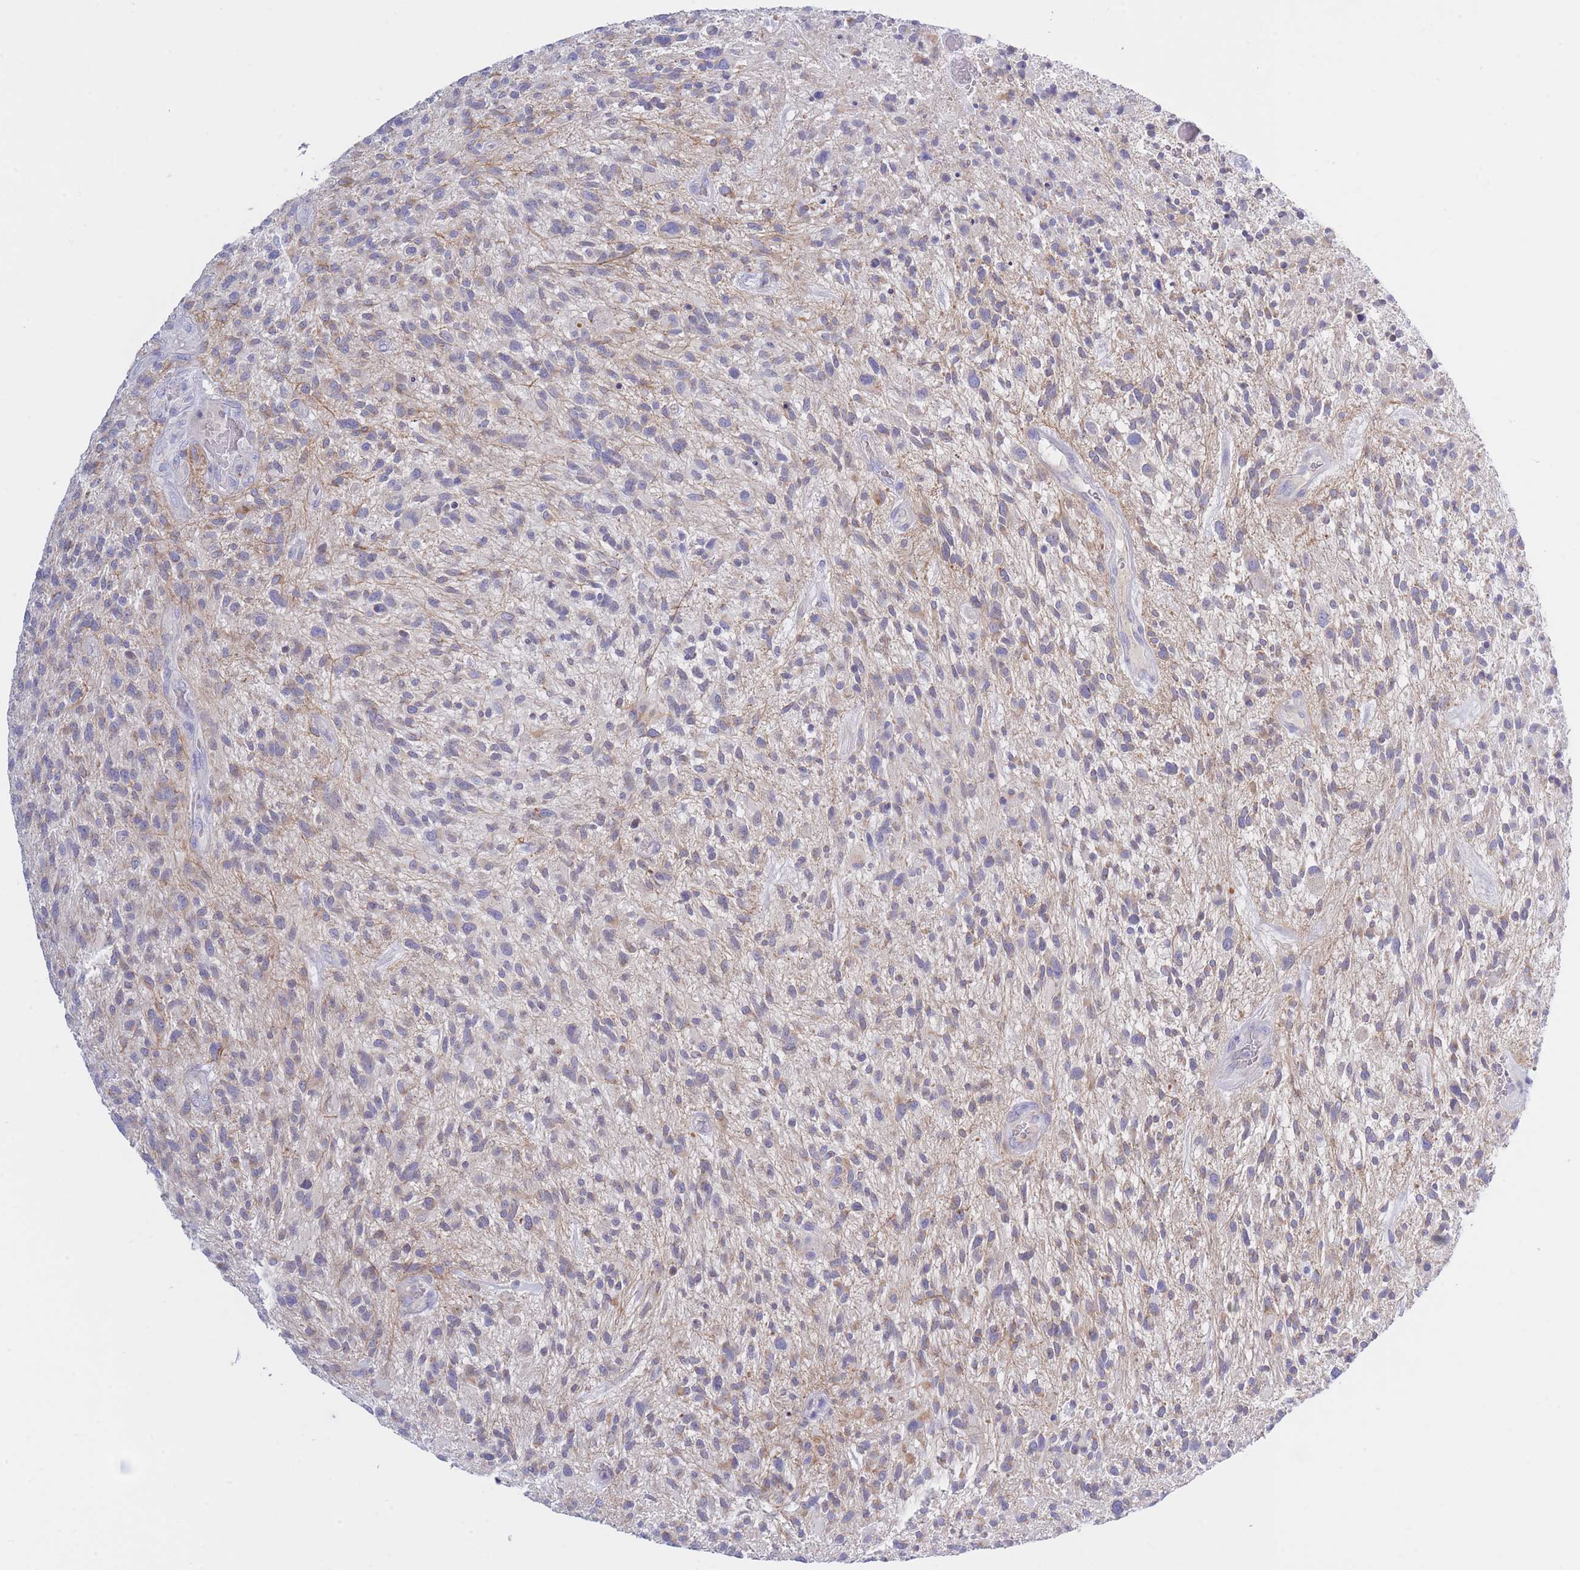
{"staining": {"intensity": "weak", "quantity": "25%-75%", "location": "cytoplasmic/membranous"}, "tissue": "glioma", "cell_type": "Tumor cells", "image_type": "cancer", "snomed": [{"axis": "morphology", "description": "Glioma, malignant, High grade"}, {"axis": "topography", "description": "Brain"}], "caption": "Protein analysis of glioma tissue exhibits weak cytoplasmic/membranous positivity in about 25%-75% of tumor cells.", "gene": "NANP", "patient": {"sex": "male", "age": 47}}